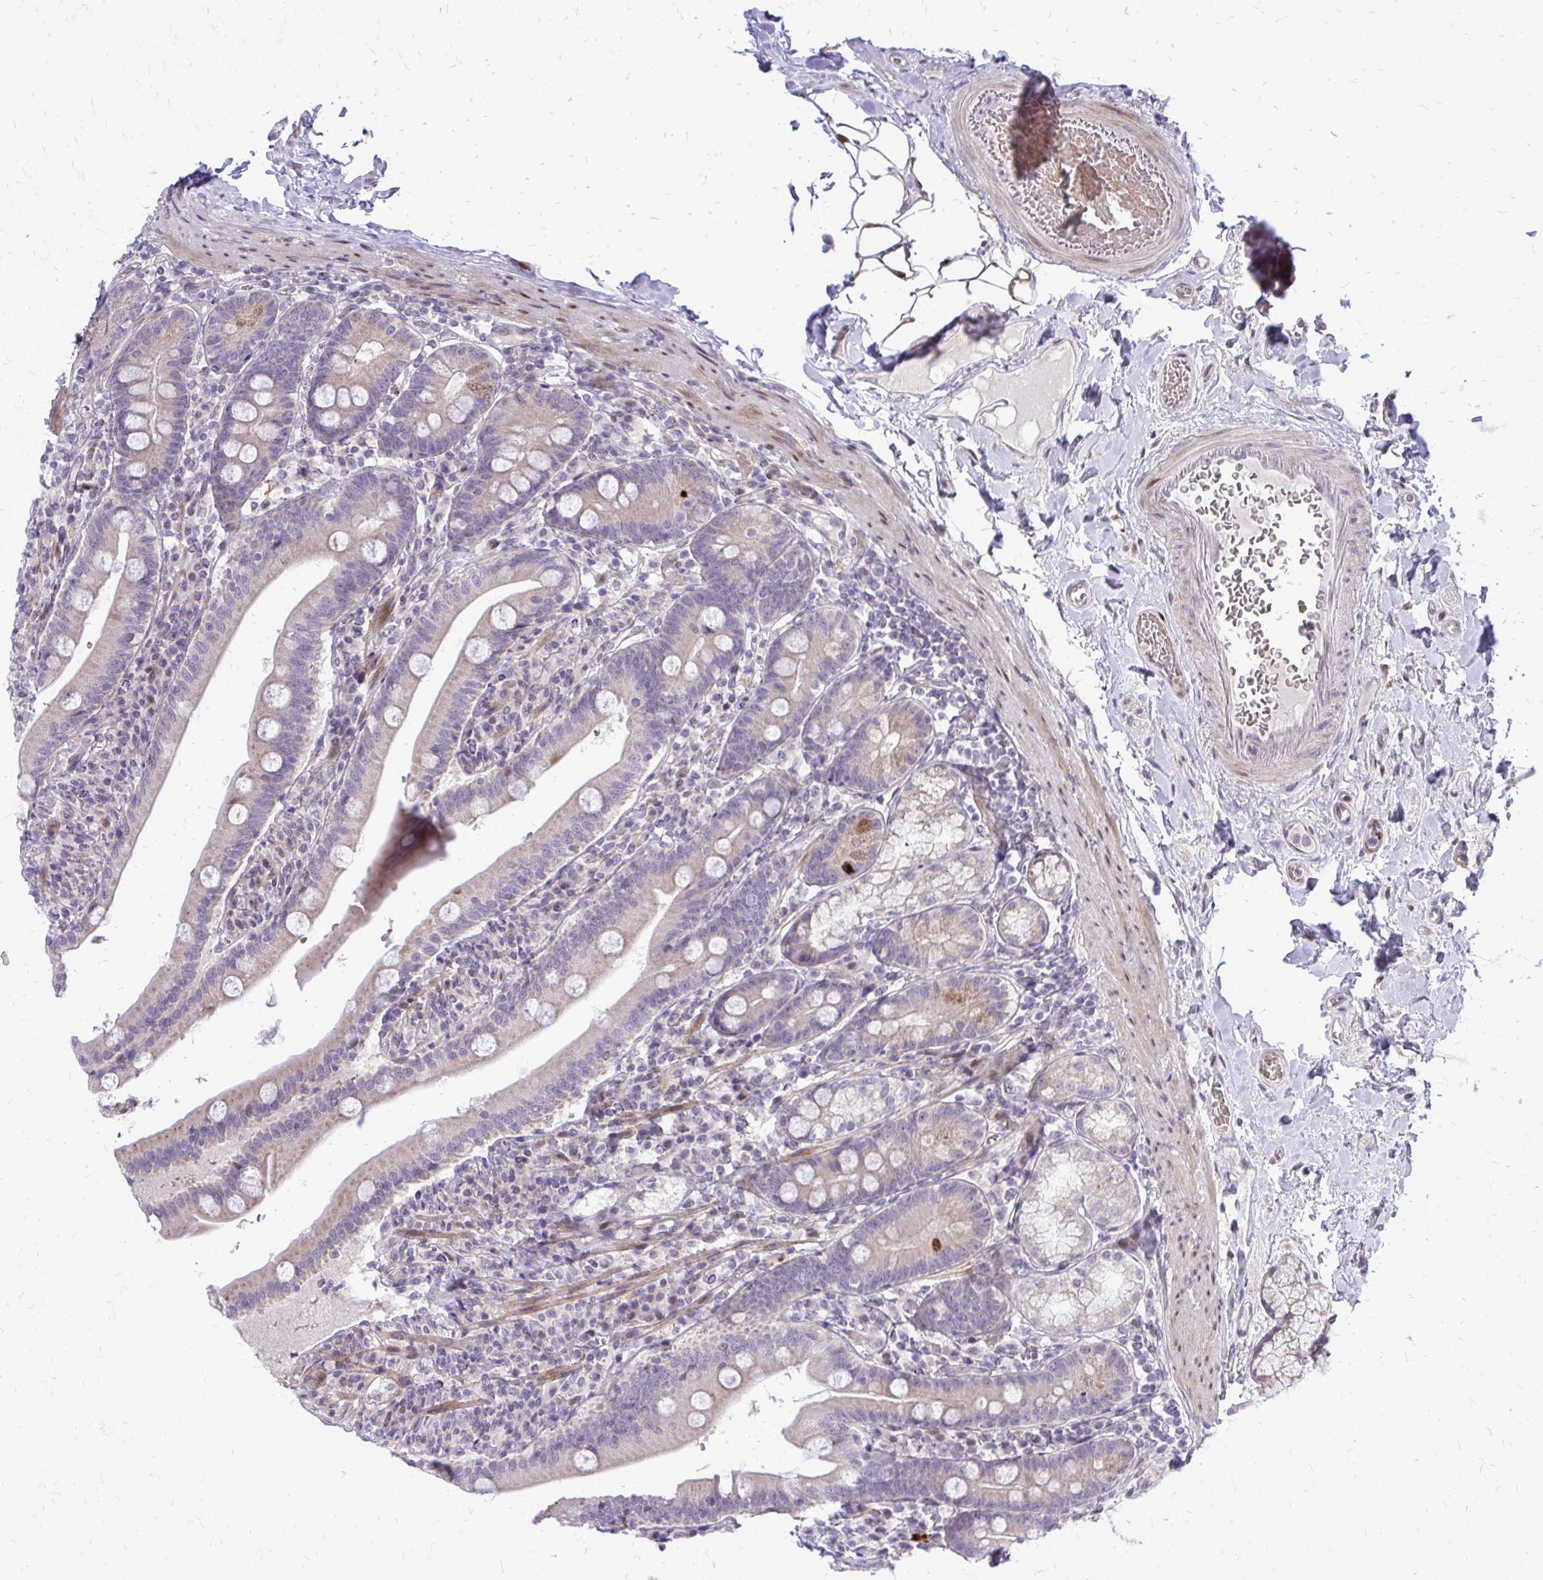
{"staining": {"intensity": "moderate", "quantity": "25%-75%", "location": "cytoplasmic/membranous"}, "tissue": "duodenum", "cell_type": "Glandular cells", "image_type": "normal", "snomed": [{"axis": "morphology", "description": "Normal tissue, NOS"}, {"axis": "topography", "description": "Duodenum"}], "caption": "High-power microscopy captured an immunohistochemistry (IHC) micrograph of benign duodenum, revealing moderate cytoplasmic/membranous expression in approximately 25%-75% of glandular cells.", "gene": "PPDPFL", "patient": {"sex": "female", "age": 67}}